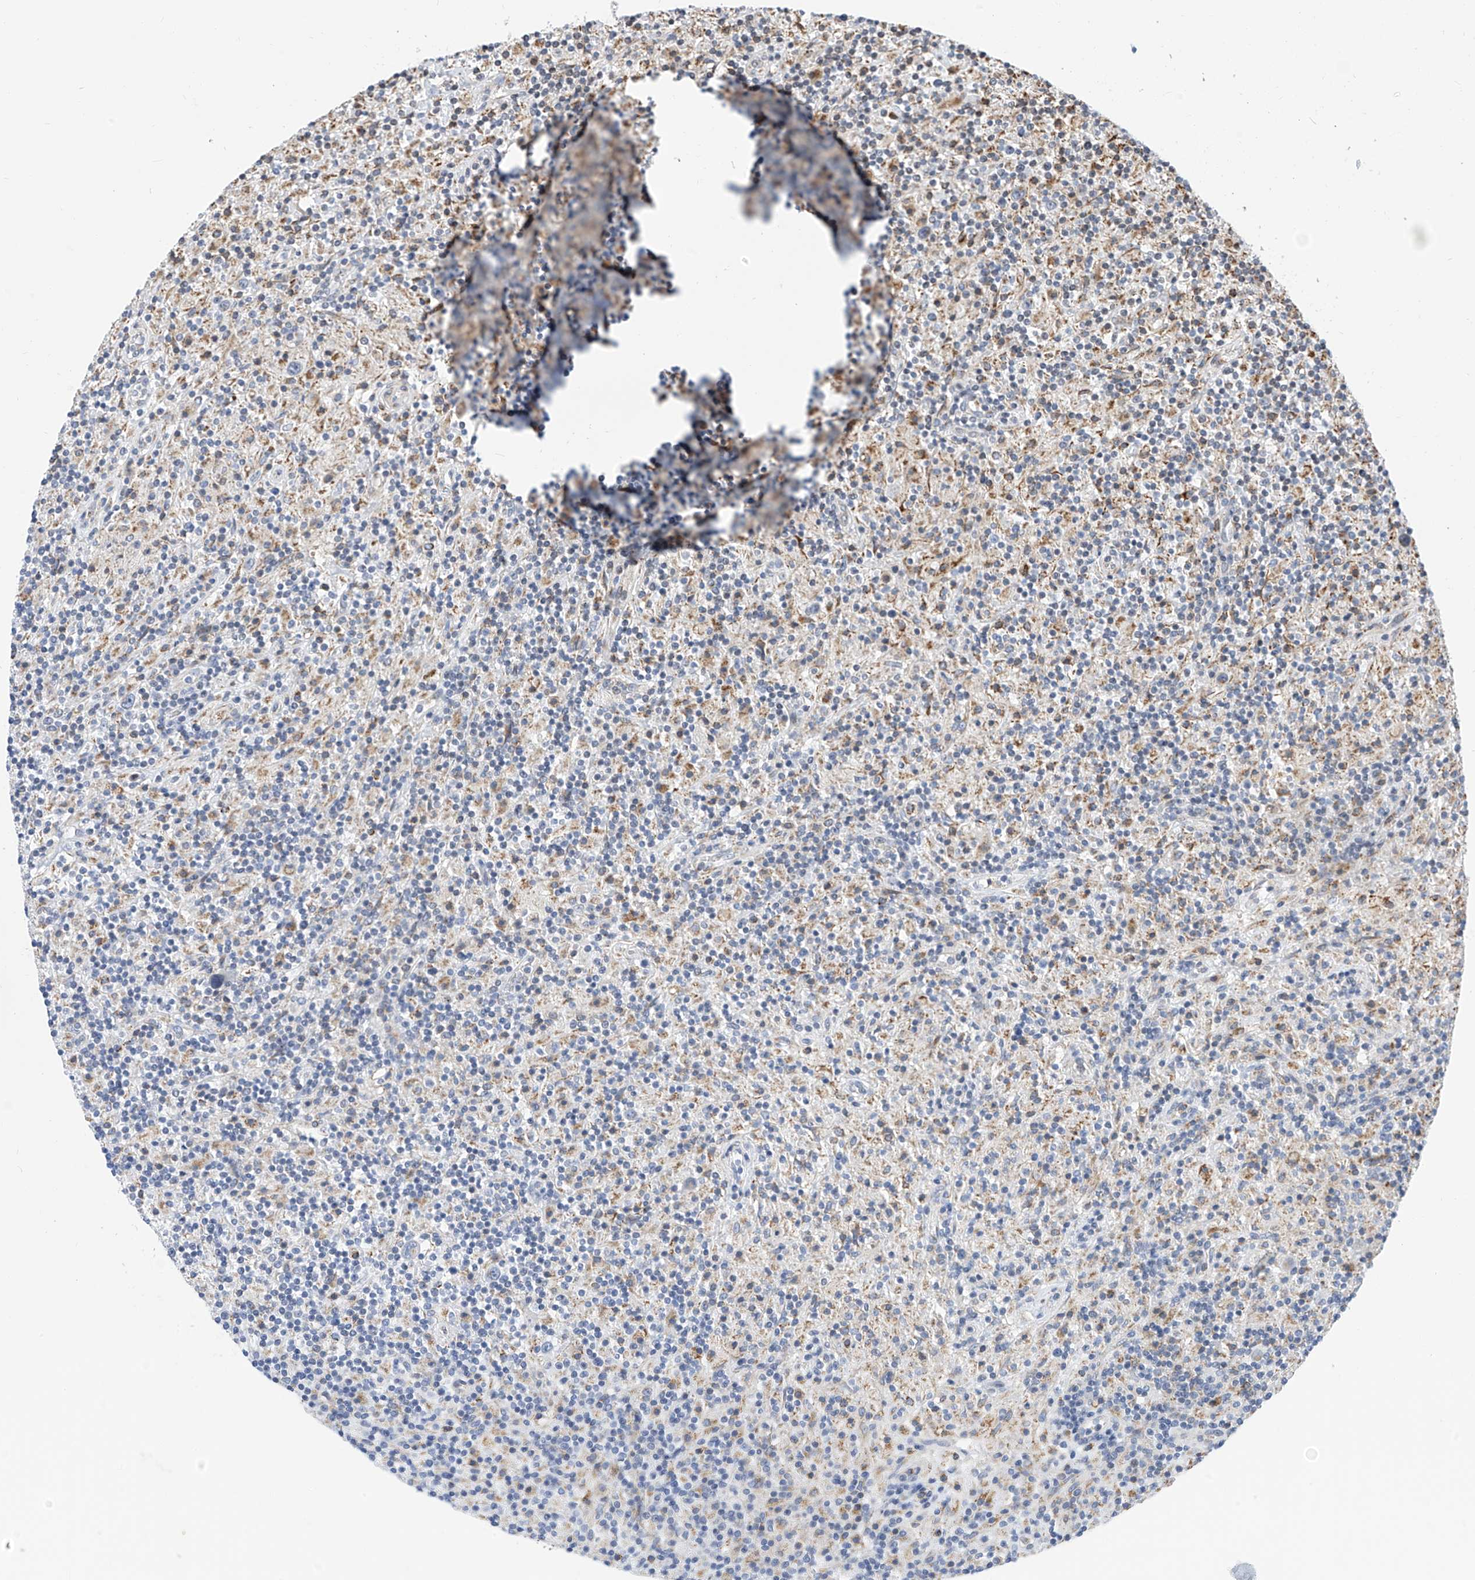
{"staining": {"intensity": "negative", "quantity": "none", "location": "none"}, "tissue": "lymphoma", "cell_type": "Tumor cells", "image_type": "cancer", "snomed": [{"axis": "morphology", "description": "Hodgkin's disease, NOS"}, {"axis": "topography", "description": "Lymph node"}], "caption": "Immunohistochemical staining of Hodgkin's disease exhibits no significant positivity in tumor cells.", "gene": "TTLL8", "patient": {"sex": "male", "age": 70}}